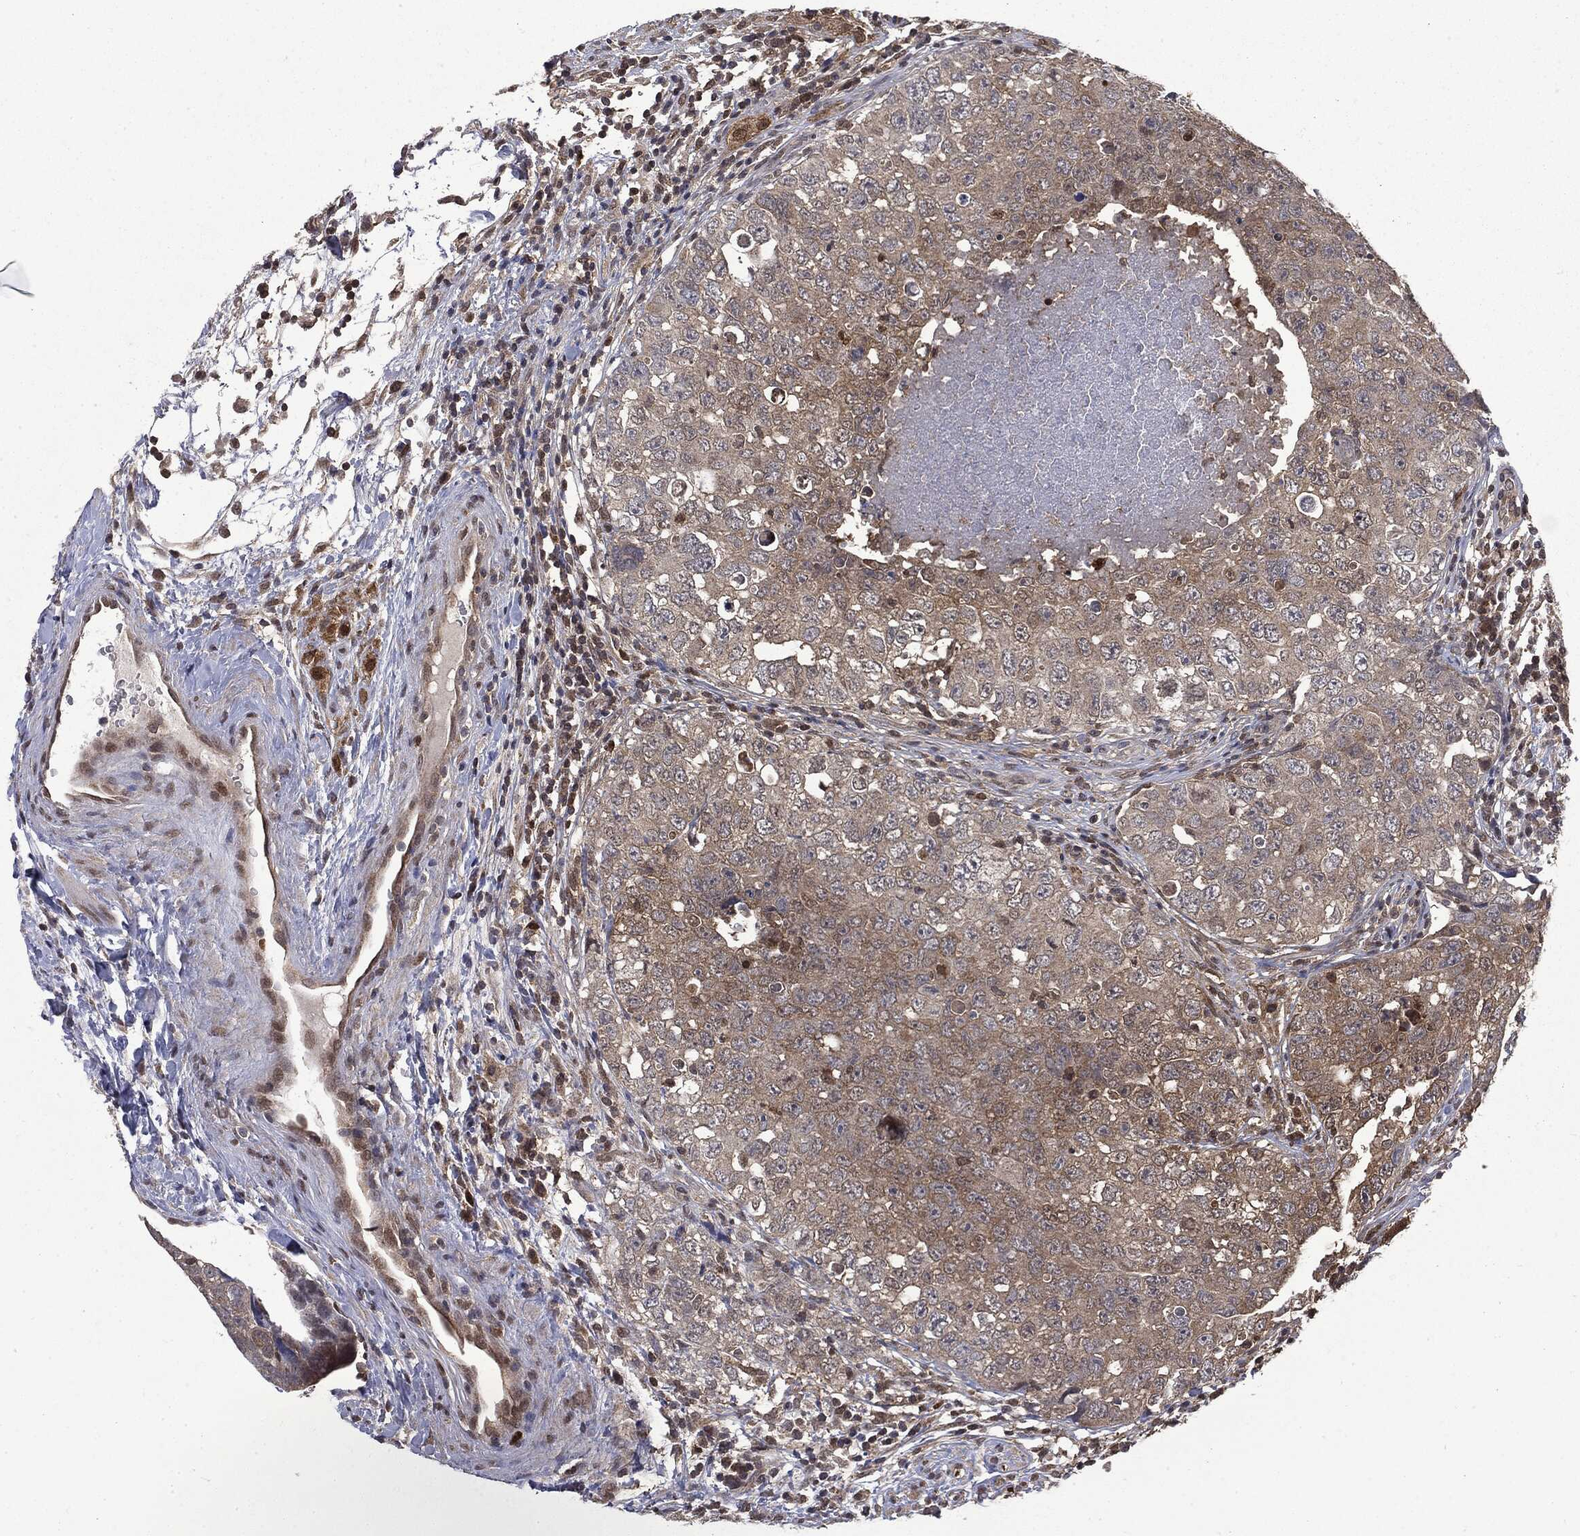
{"staining": {"intensity": "weak", "quantity": "25%-75%", "location": "cytoplasmic/membranous"}, "tissue": "testis cancer", "cell_type": "Tumor cells", "image_type": "cancer", "snomed": [{"axis": "morphology", "description": "Seminoma, NOS"}, {"axis": "topography", "description": "Testis"}], "caption": "Immunohistochemical staining of human testis cancer shows low levels of weak cytoplasmic/membranous protein positivity in about 25%-75% of tumor cells.", "gene": "GPI", "patient": {"sex": "male", "age": 34}}